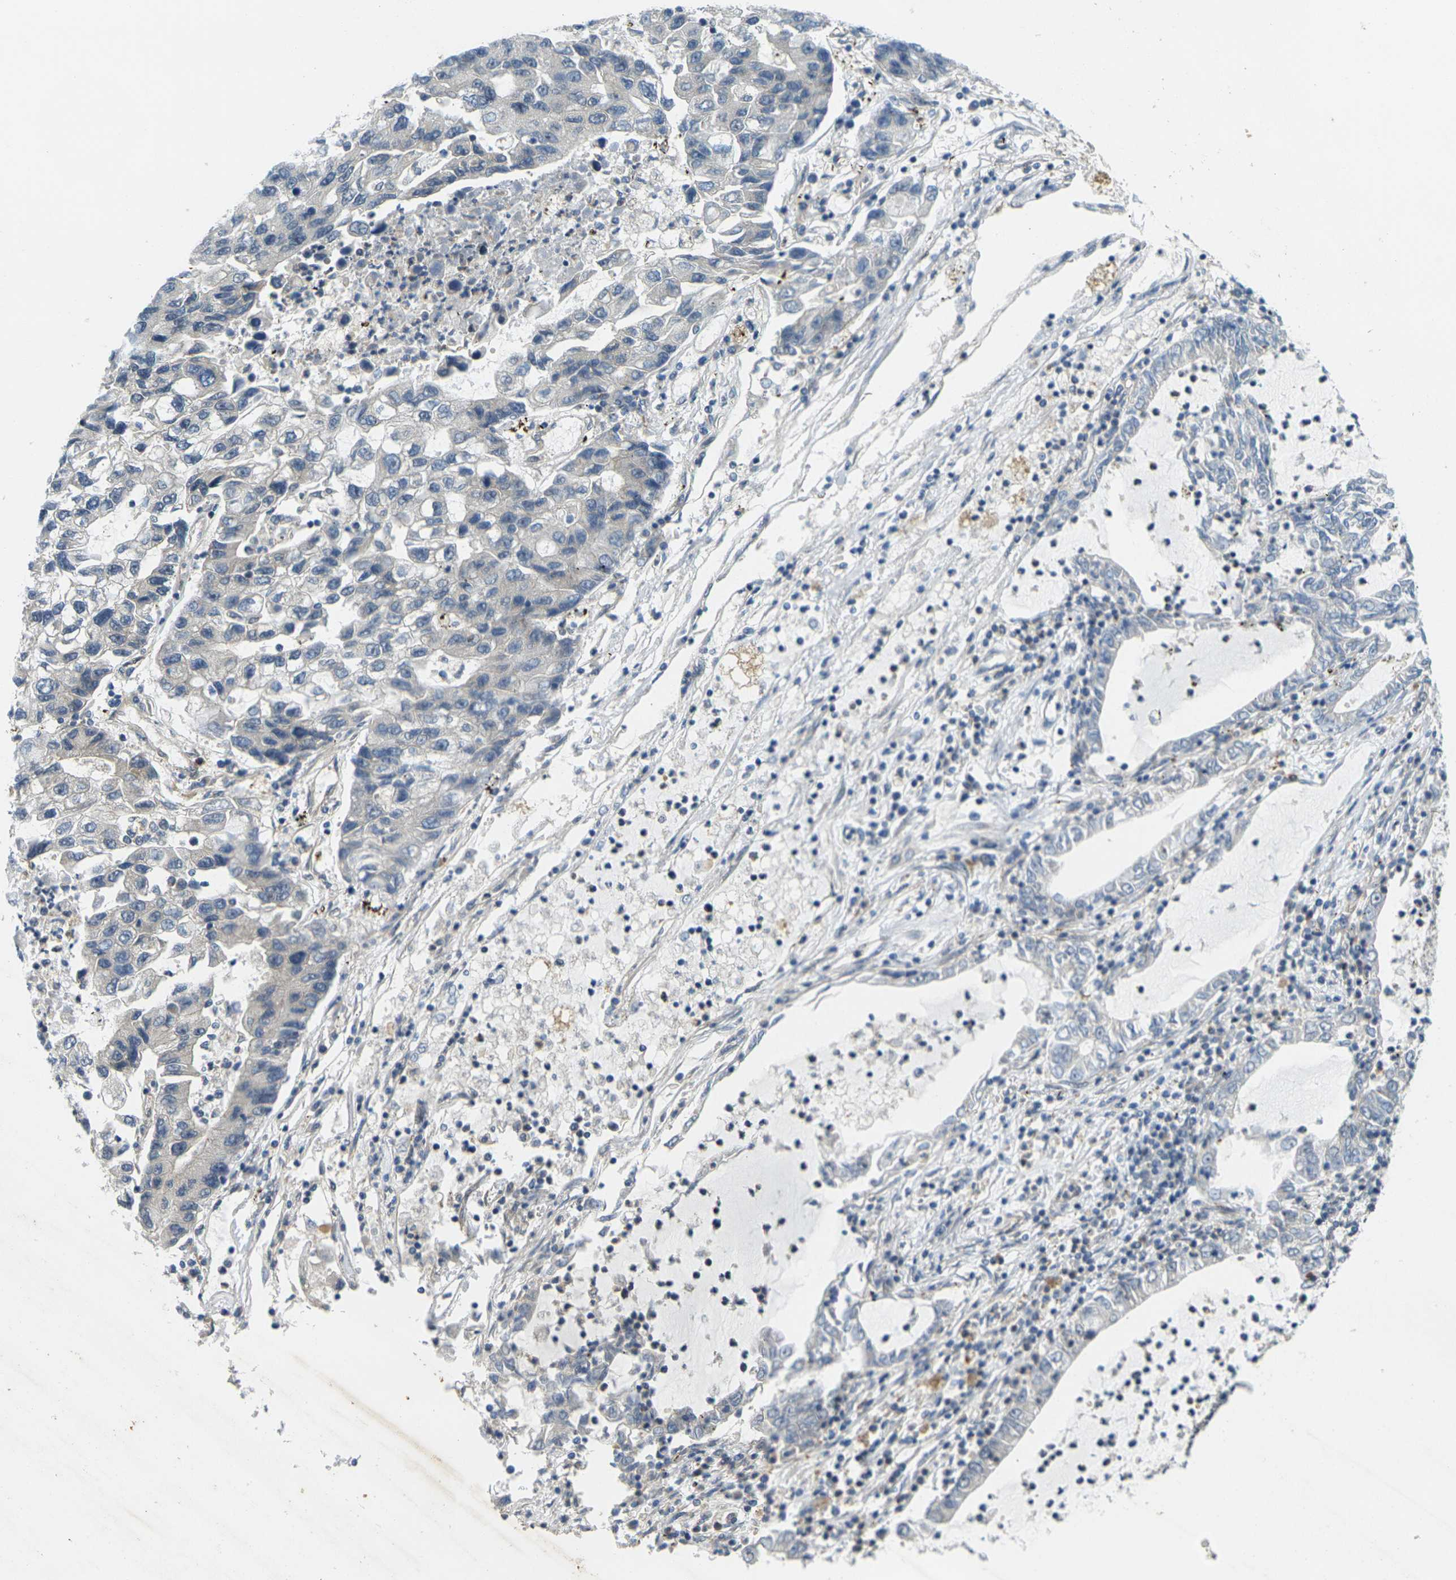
{"staining": {"intensity": "negative", "quantity": "none", "location": "none"}, "tissue": "lung cancer", "cell_type": "Tumor cells", "image_type": "cancer", "snomed": [{"axis": "morphology", "description": "Adenocarcinoma, NOS"}, {"axis": "topography", "description": "Lung"}], "caption": "This is an immunohistochemistry image of human lung cancer. There is no expression in tumor cells.", "gene": "KCTD10", "patient": {"sex": "female", "age": 51}}